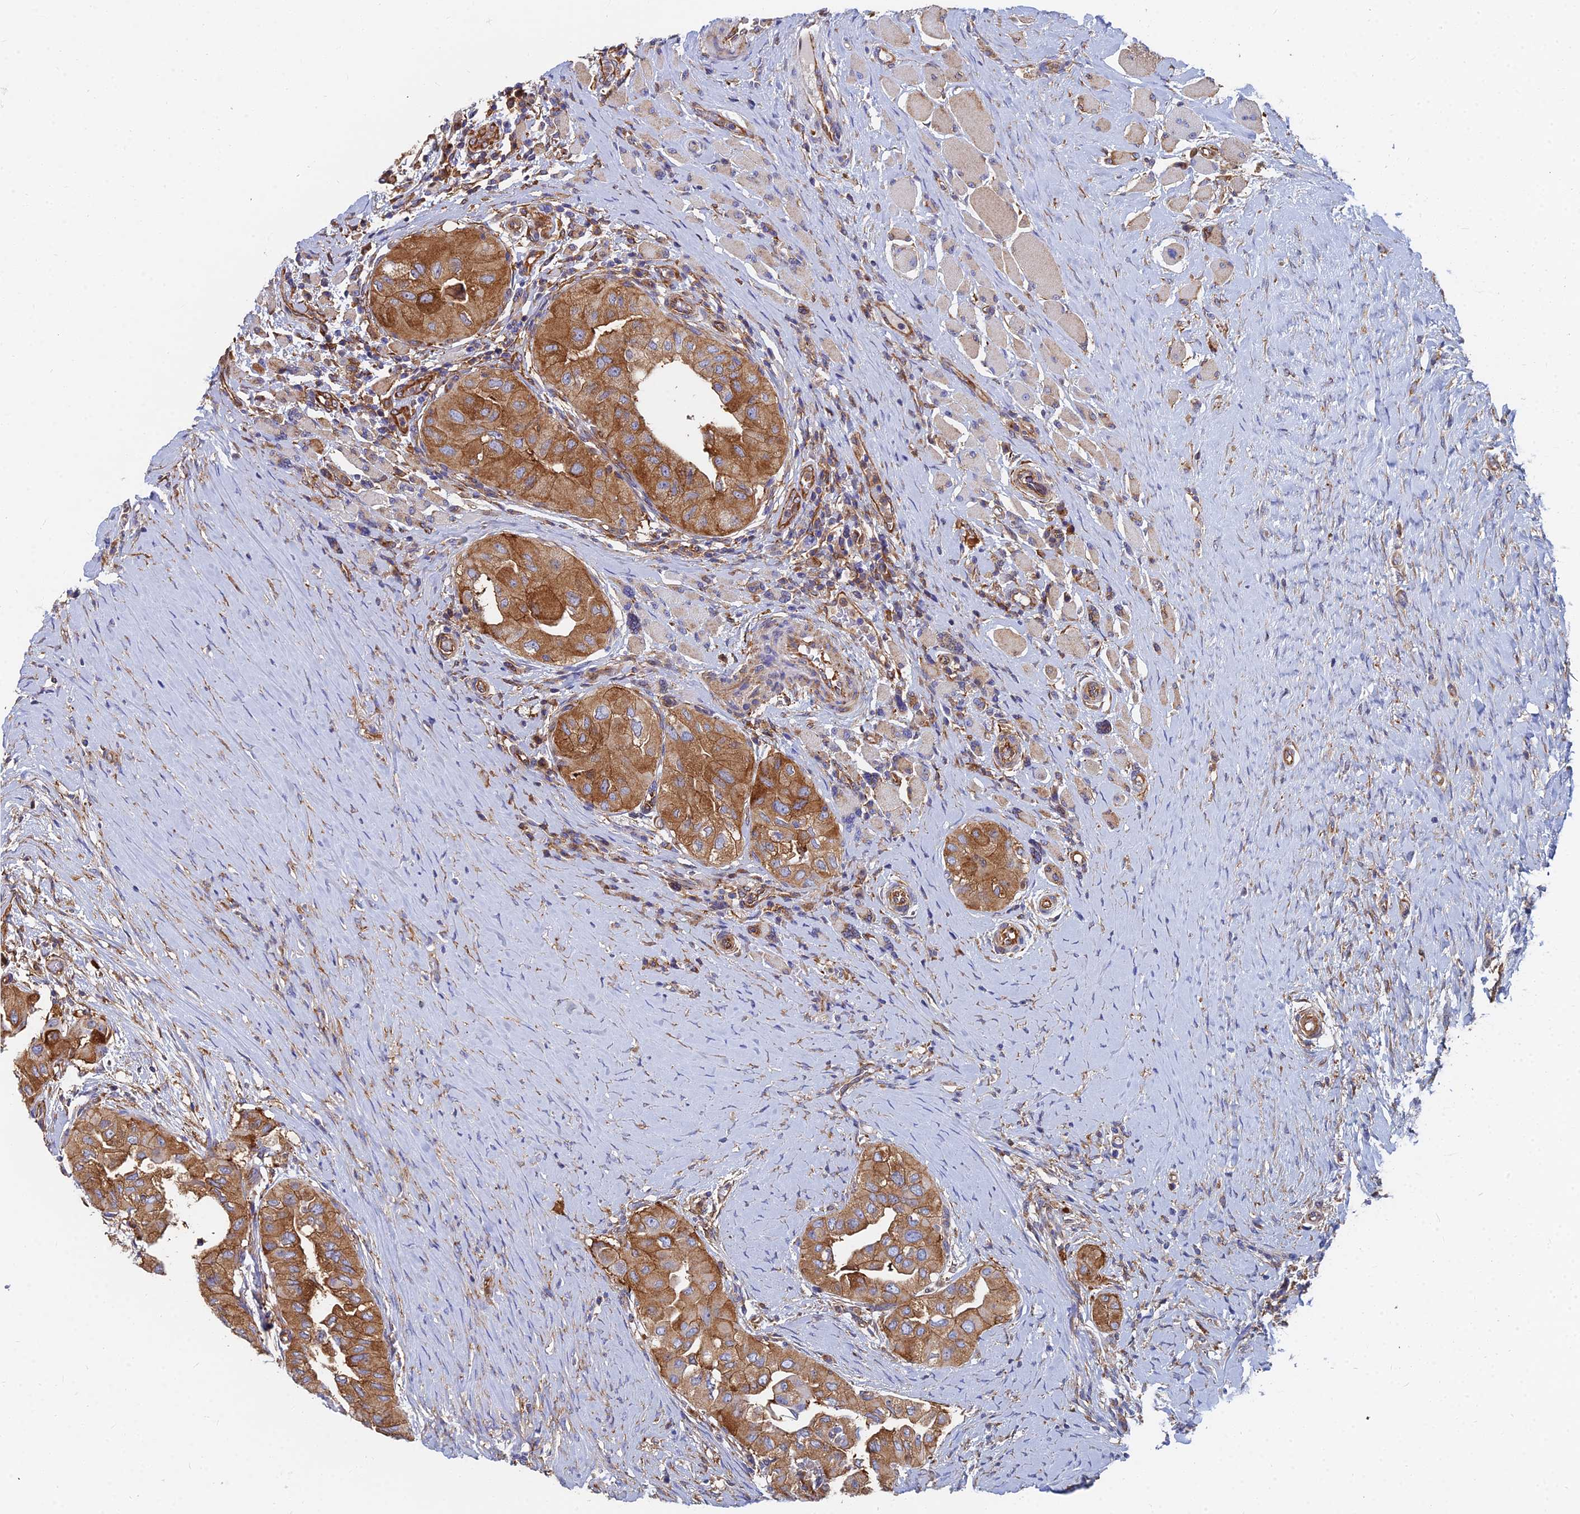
{"staining": {"intensity": "moderate", "quantity": ">75%", "location": "cytoplasmic/membranous"}, "tissue": "thyroid cancer", "cell_type": "Tumor cells", "image_type": "cancer", "snomed": [{"axis": "morphology", "description": "Papillary adenocarcinoma, NOS"}, {"axis": "topography", "description": "Thyroid gland"}], "caption": "Immunohistochemical staining of human papillary adenocarcinoma (thyroid) reveals moderate cytoplasmic/membranous protein expression in about >75% of tumor cells.", "gene": "GPR42", "patient": {"sex": "female", "age": 59}}